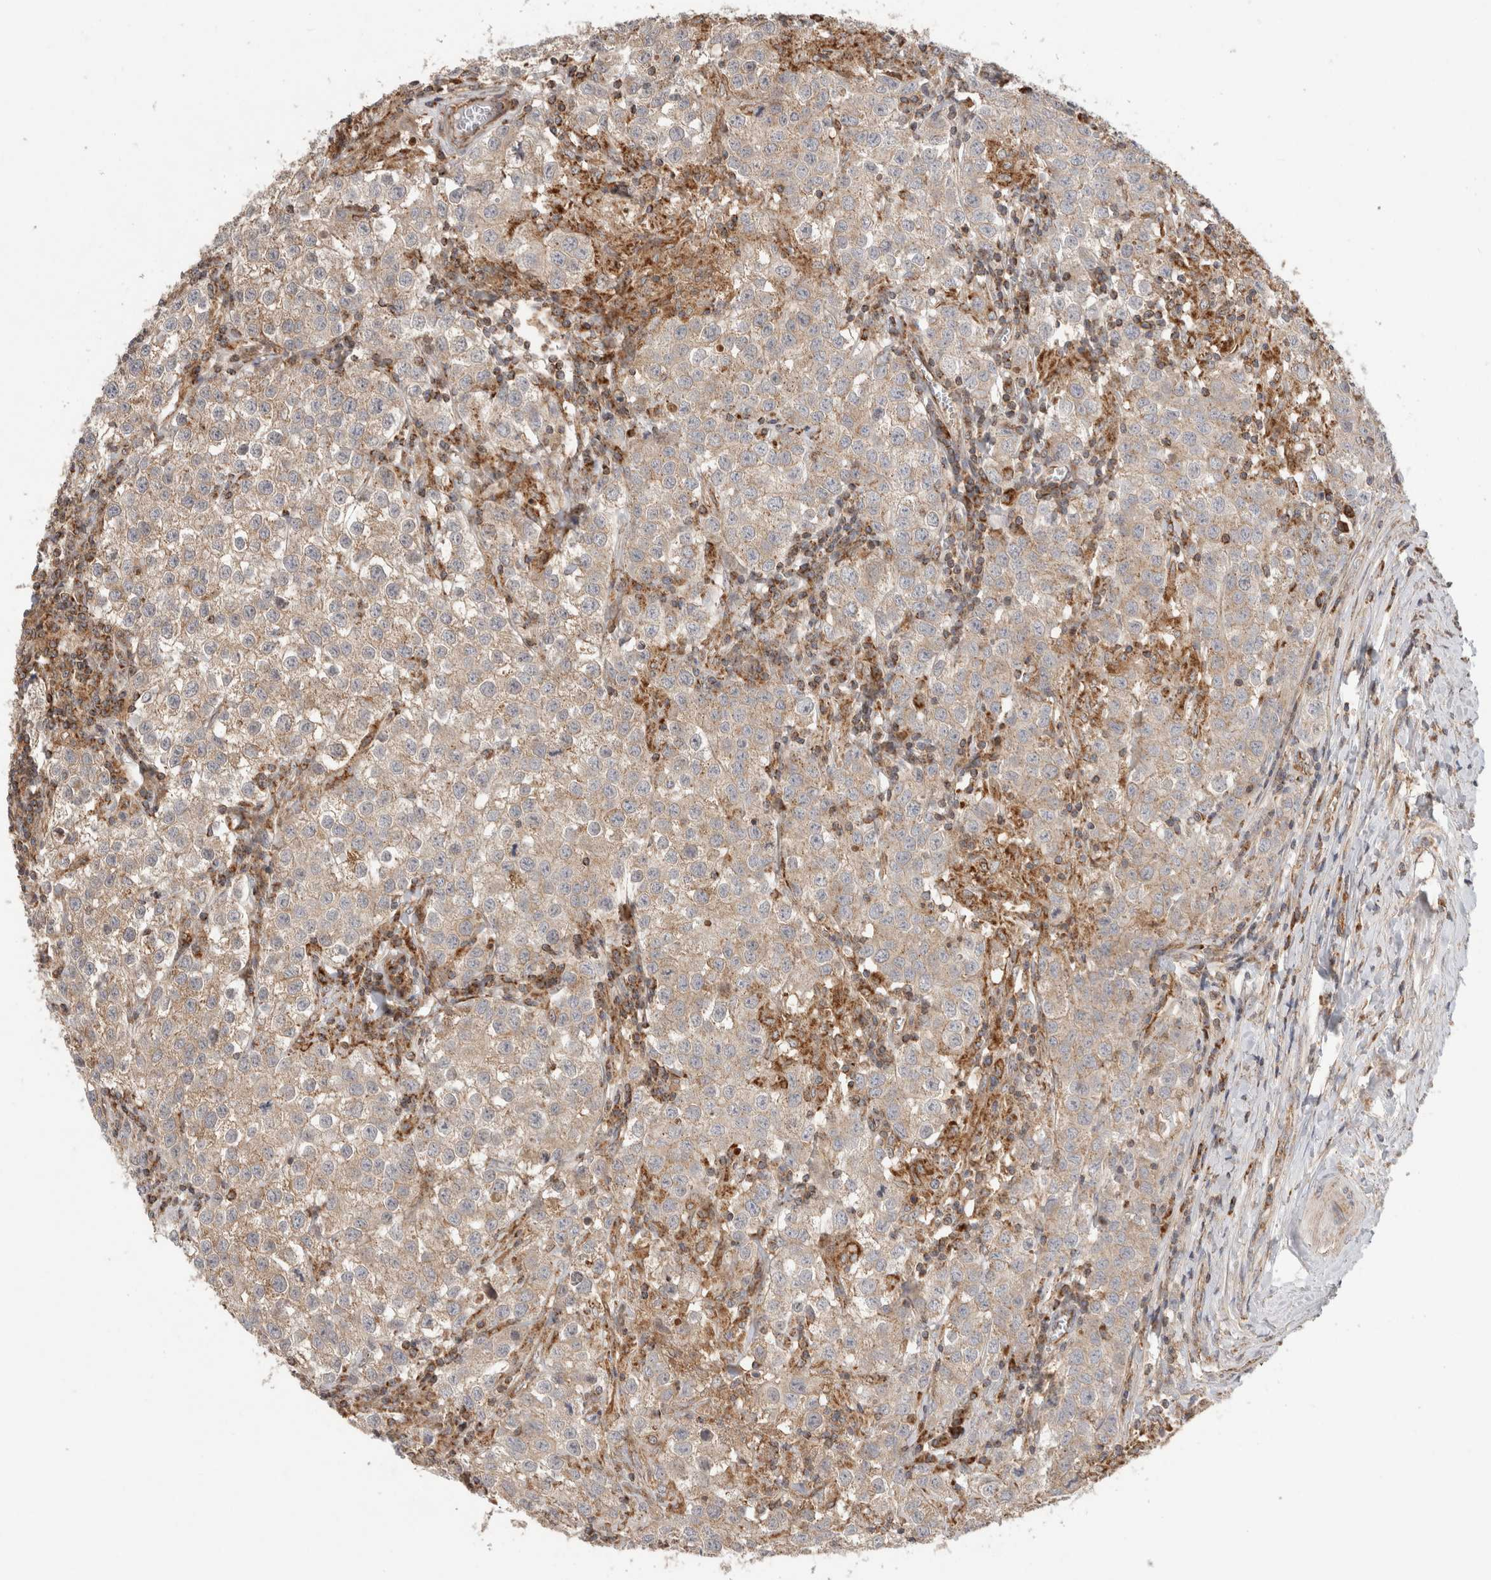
{"staining": {"intensity": "weak", "quantity": "25%-75%", "location": "cytoplasmic/membranous"}, "tissue": "testis cancer", "cell_type": "Tumor cells", "image_type": "cancer", "snomed": [{"axis": "morphology", "description": "Seminoma, NOS"}, {"axis": "morphology", "description": "Carcinoma, Embryonal, NOS"}, {"axis": "topography", "description": "Testis"}], "caption": "Protein expression analysis of testis cancer exhibits weak cytoplasmic/membranous expression in about 25%-75% of tumor cells.", "gene": "IMMP2L", "patient": {"sex": "male", "age": 43}}